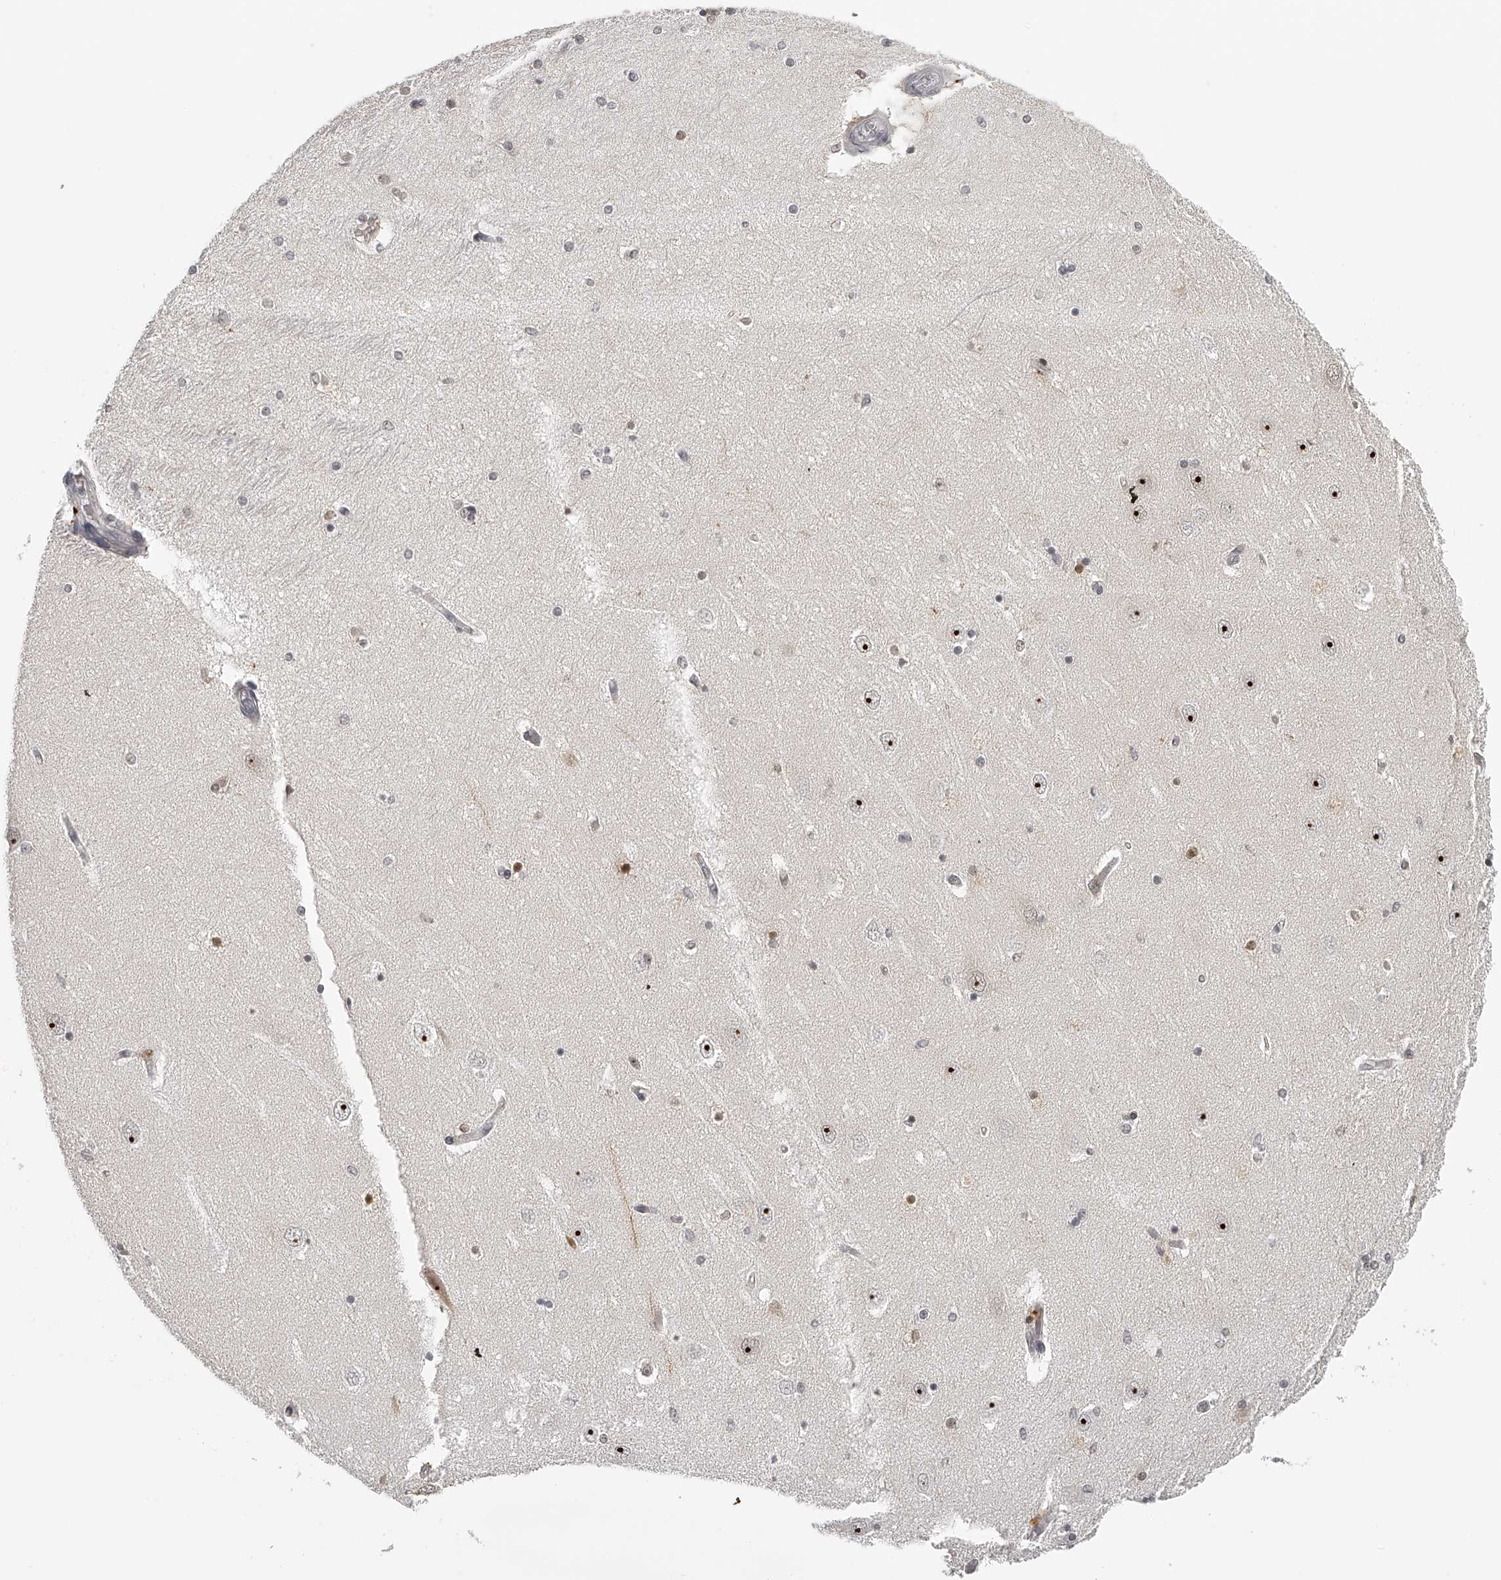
{"staining": {"intensity": "weak", "quantity": "<25%", "location": "nuclear"}, "tissue": "hippocampus", "cell_type": "Glial cells", "image_type": "normal", "snomed": [{"axis": "morphology", "description": "Normal tissue, NOS"}, {"axis": "topography", "description": "Hippocampus"}], "caption": "Photomicrograph shows no protein staining in glial cells of benign hippocampus. The staining is performed using DAB brown chromogen with nuclei counter-stained in using hematoxylin.", "gene": "RNF220", "patient": {"sex": "female", "age": 54}}